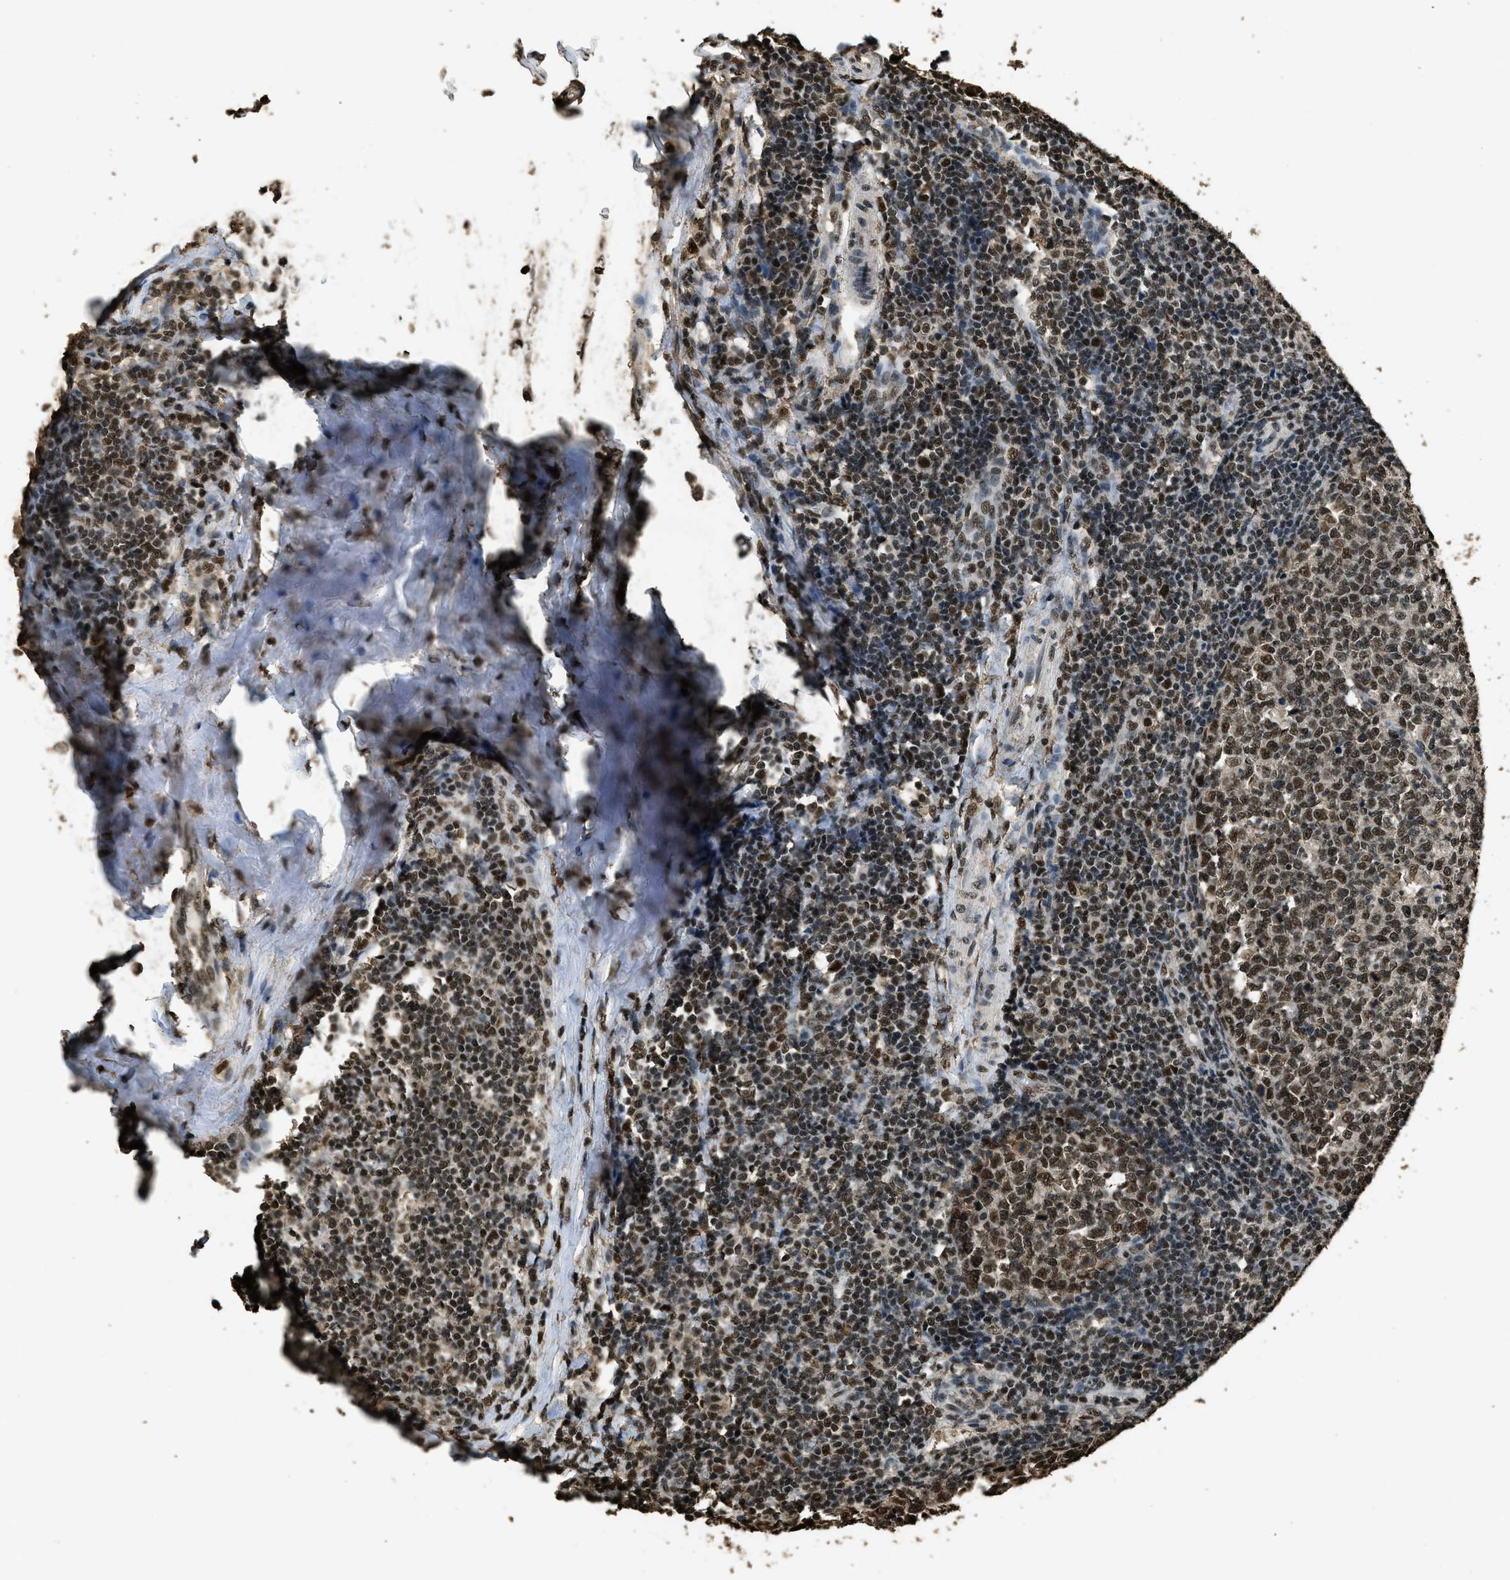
{"staining": {"intensity": "strong", "quantity": ">75%", "location": "nuclear"}, "tissue": "tonsil", "cell_type": "Germinal center cells", "image_type": "normal", "snomed": [{"axis": "morphology", "description": "Normal tissue, NOS"}, {"axis": "topography", "description": "Tonsil"}], "caption": "Immunohistochemistry (IHC) (DAB) staining of unremarkable tonsil demonstrates strong nuclear protein positivity in approximately >75% of germinal center cells. (brown staining indicates protein expression, while blue staining denotes nuclei).", "gene": "MYB", "patient": {"sex": "female", "age": 19}}